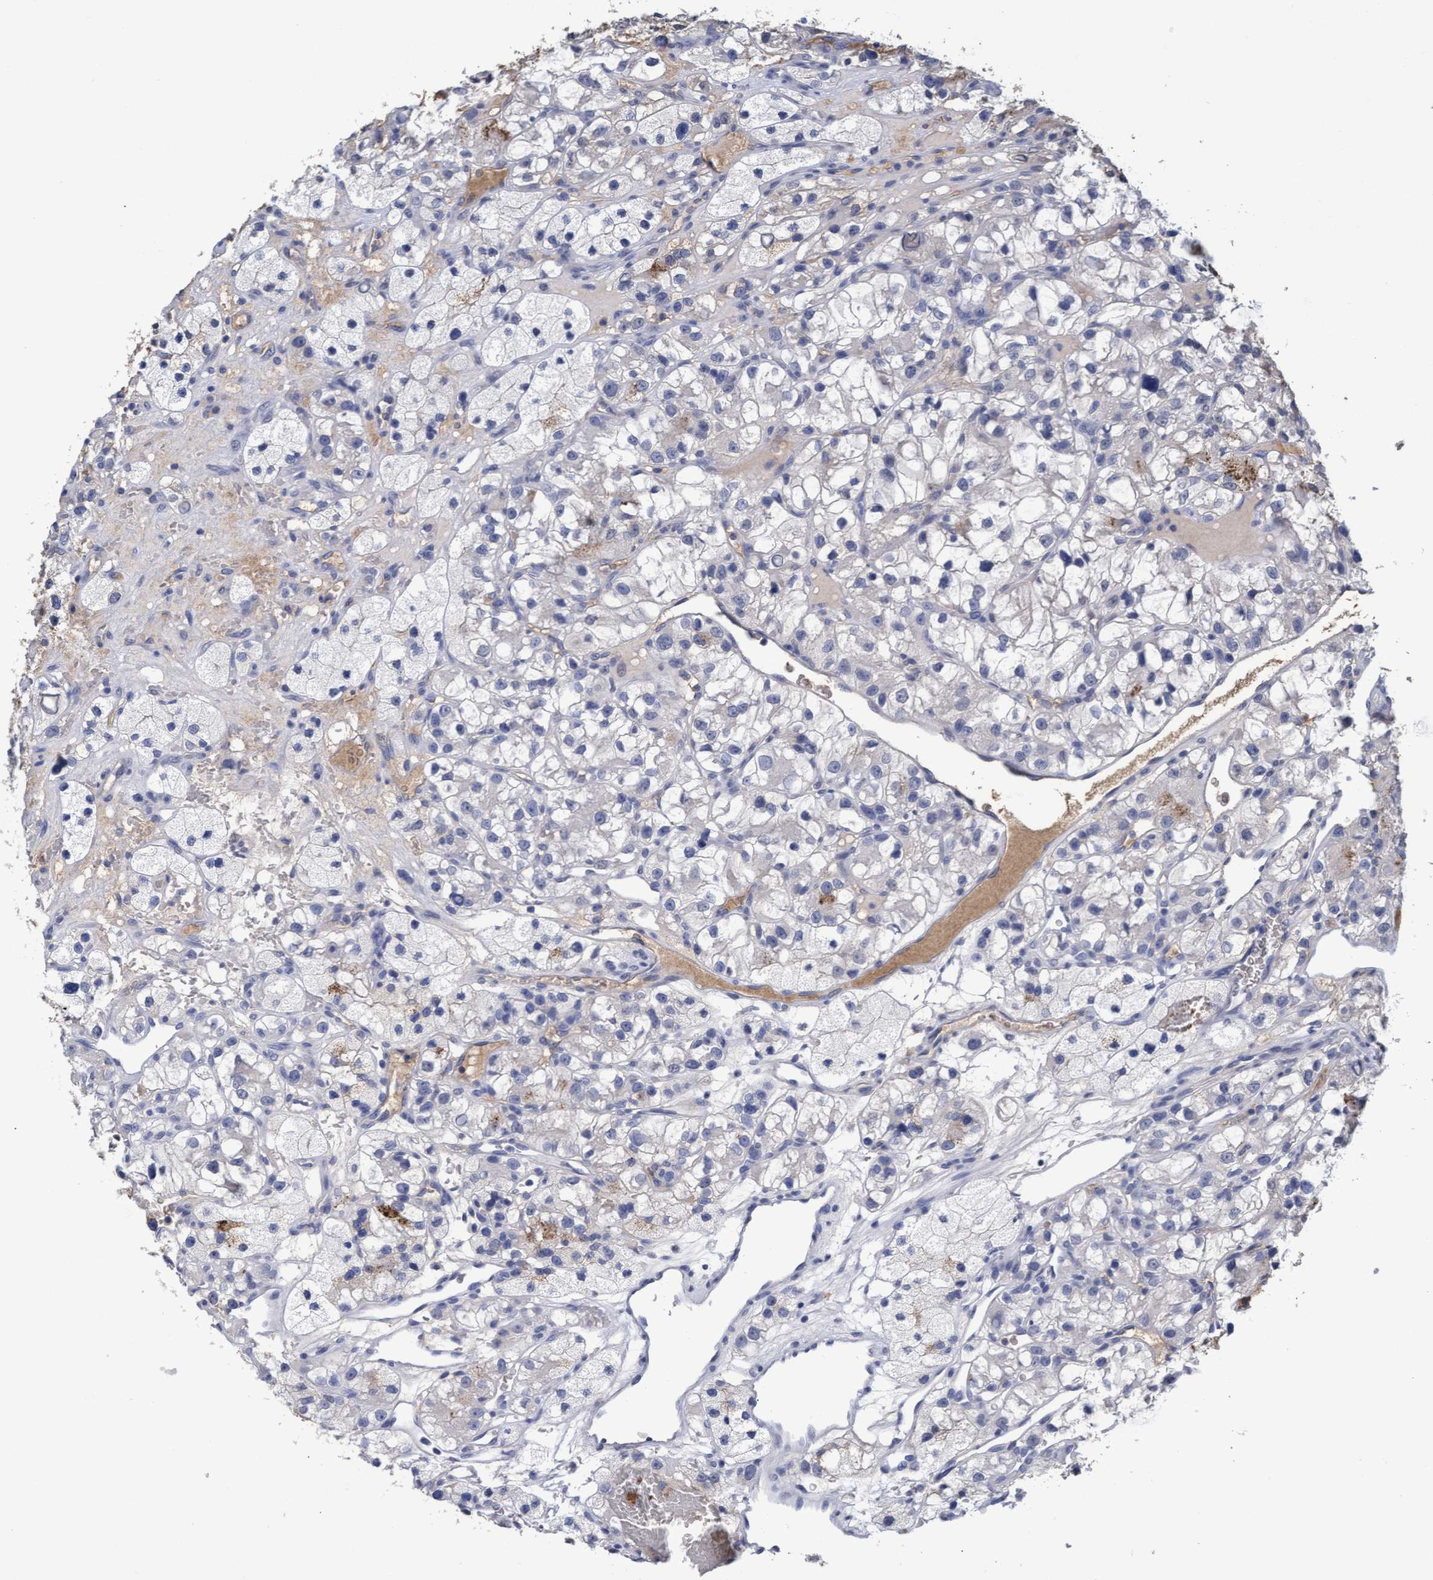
{"staining": {"intensity": "negative", "quantity": "none", "location": "none"}, "tissue": "renal cancer", "cell_type": "Tumor cells", "image_type": "cancer", "snomed": [{"axis": "morphology", "description": "Adenocarcinoma, NOS"}, {"axis": "topography", "description": "Kidney"}], "caption": "The image reveals no staining of tumor cells in renal adenocarcinoma.", "gene": "GPR39", "patient": {"sex": "female", "age": 57}}